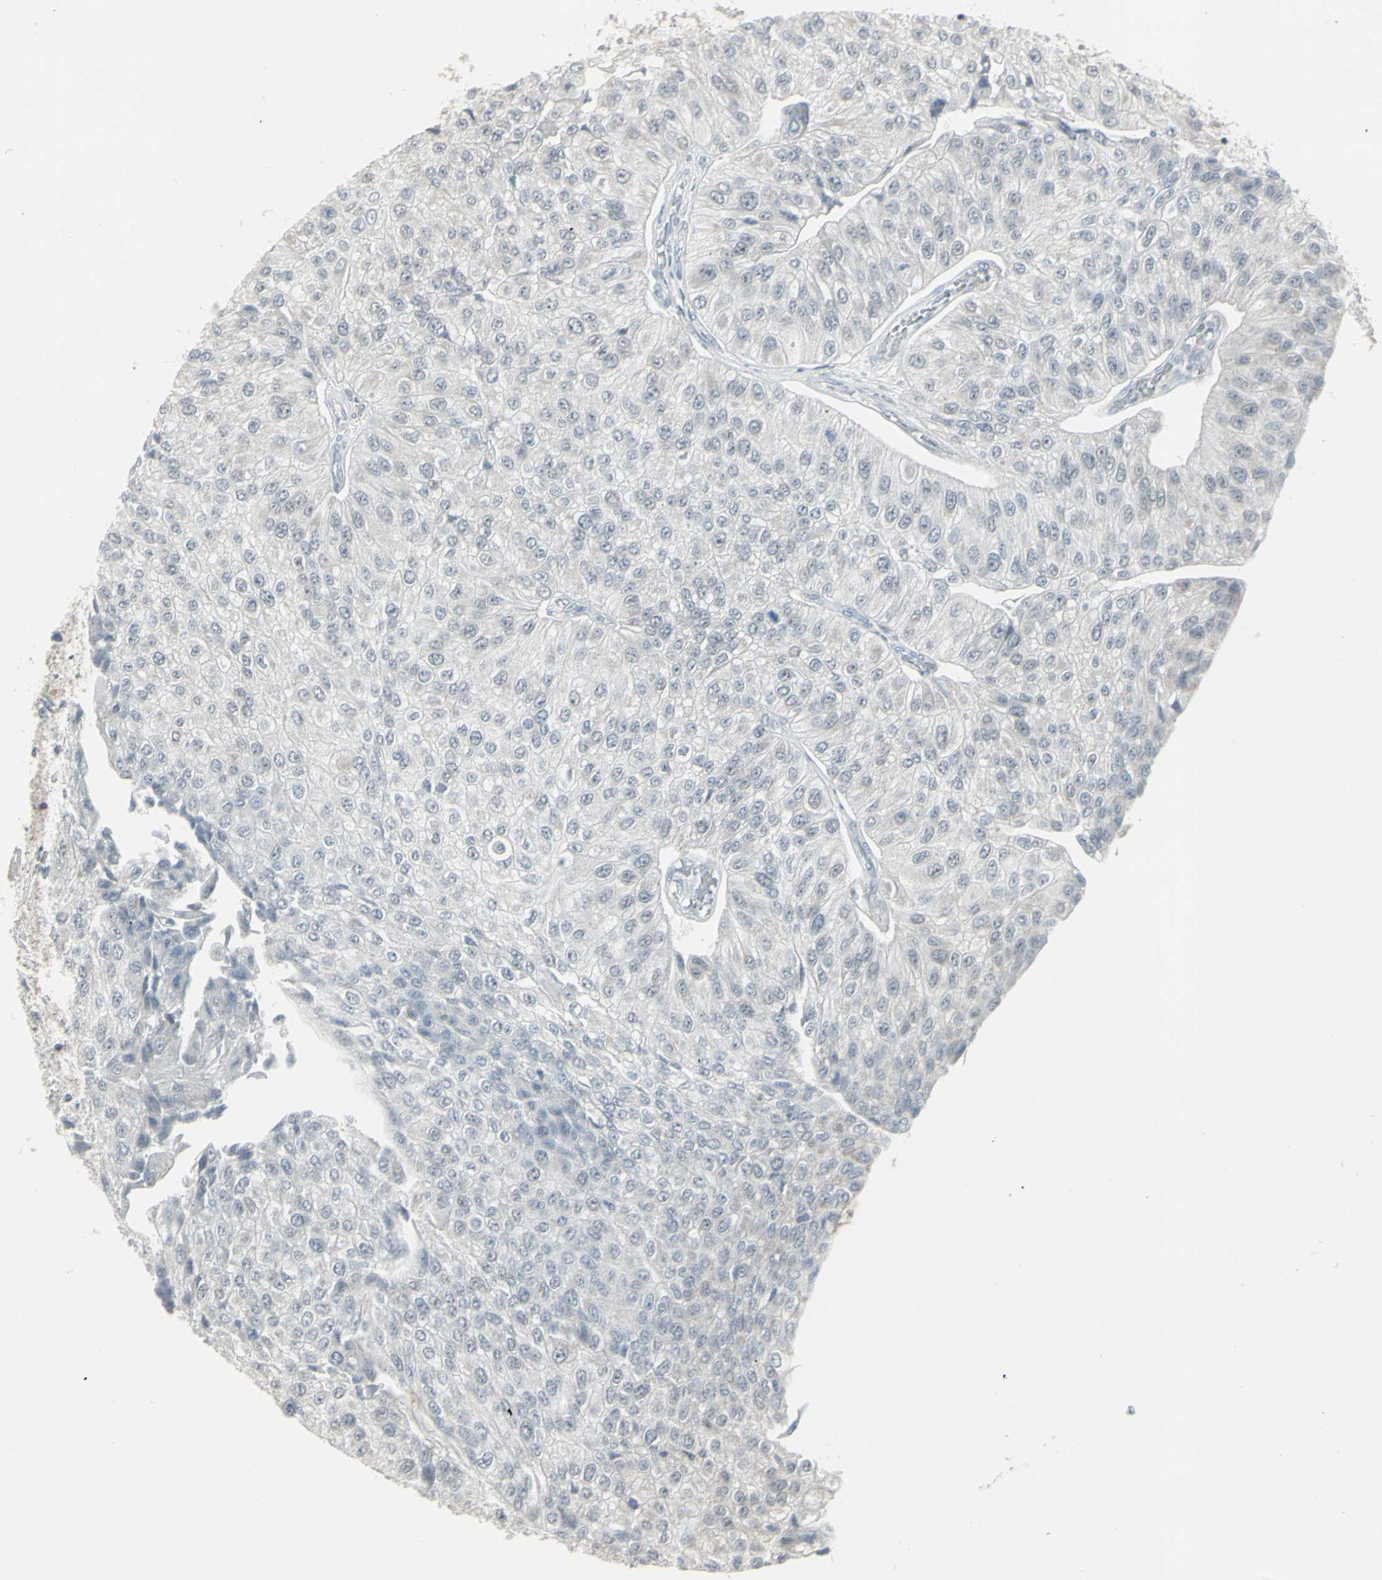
{"staining": {"intensity": "negative", "quantity": "none", "location": "none"}, "tissue": "urothelial cancer", "cell_type": "Tumor cells", "image_type": "cancer", "snomed": [{"axis": "morphology", "description": "Urothelial carcinoma, High grade"}, {"axis": "topography", "description": "Kidney"}, {"axis": "topography", "description": "Urinary bladder"}], "caption": "Human urothelial carcinoma (high-grade) stained for a protein using immunohistochemistry (IHC) demonstrates no positivity in tumor cells.", "gene": "SAMSN1", "patient": {"sex": "male", "age": 77}}